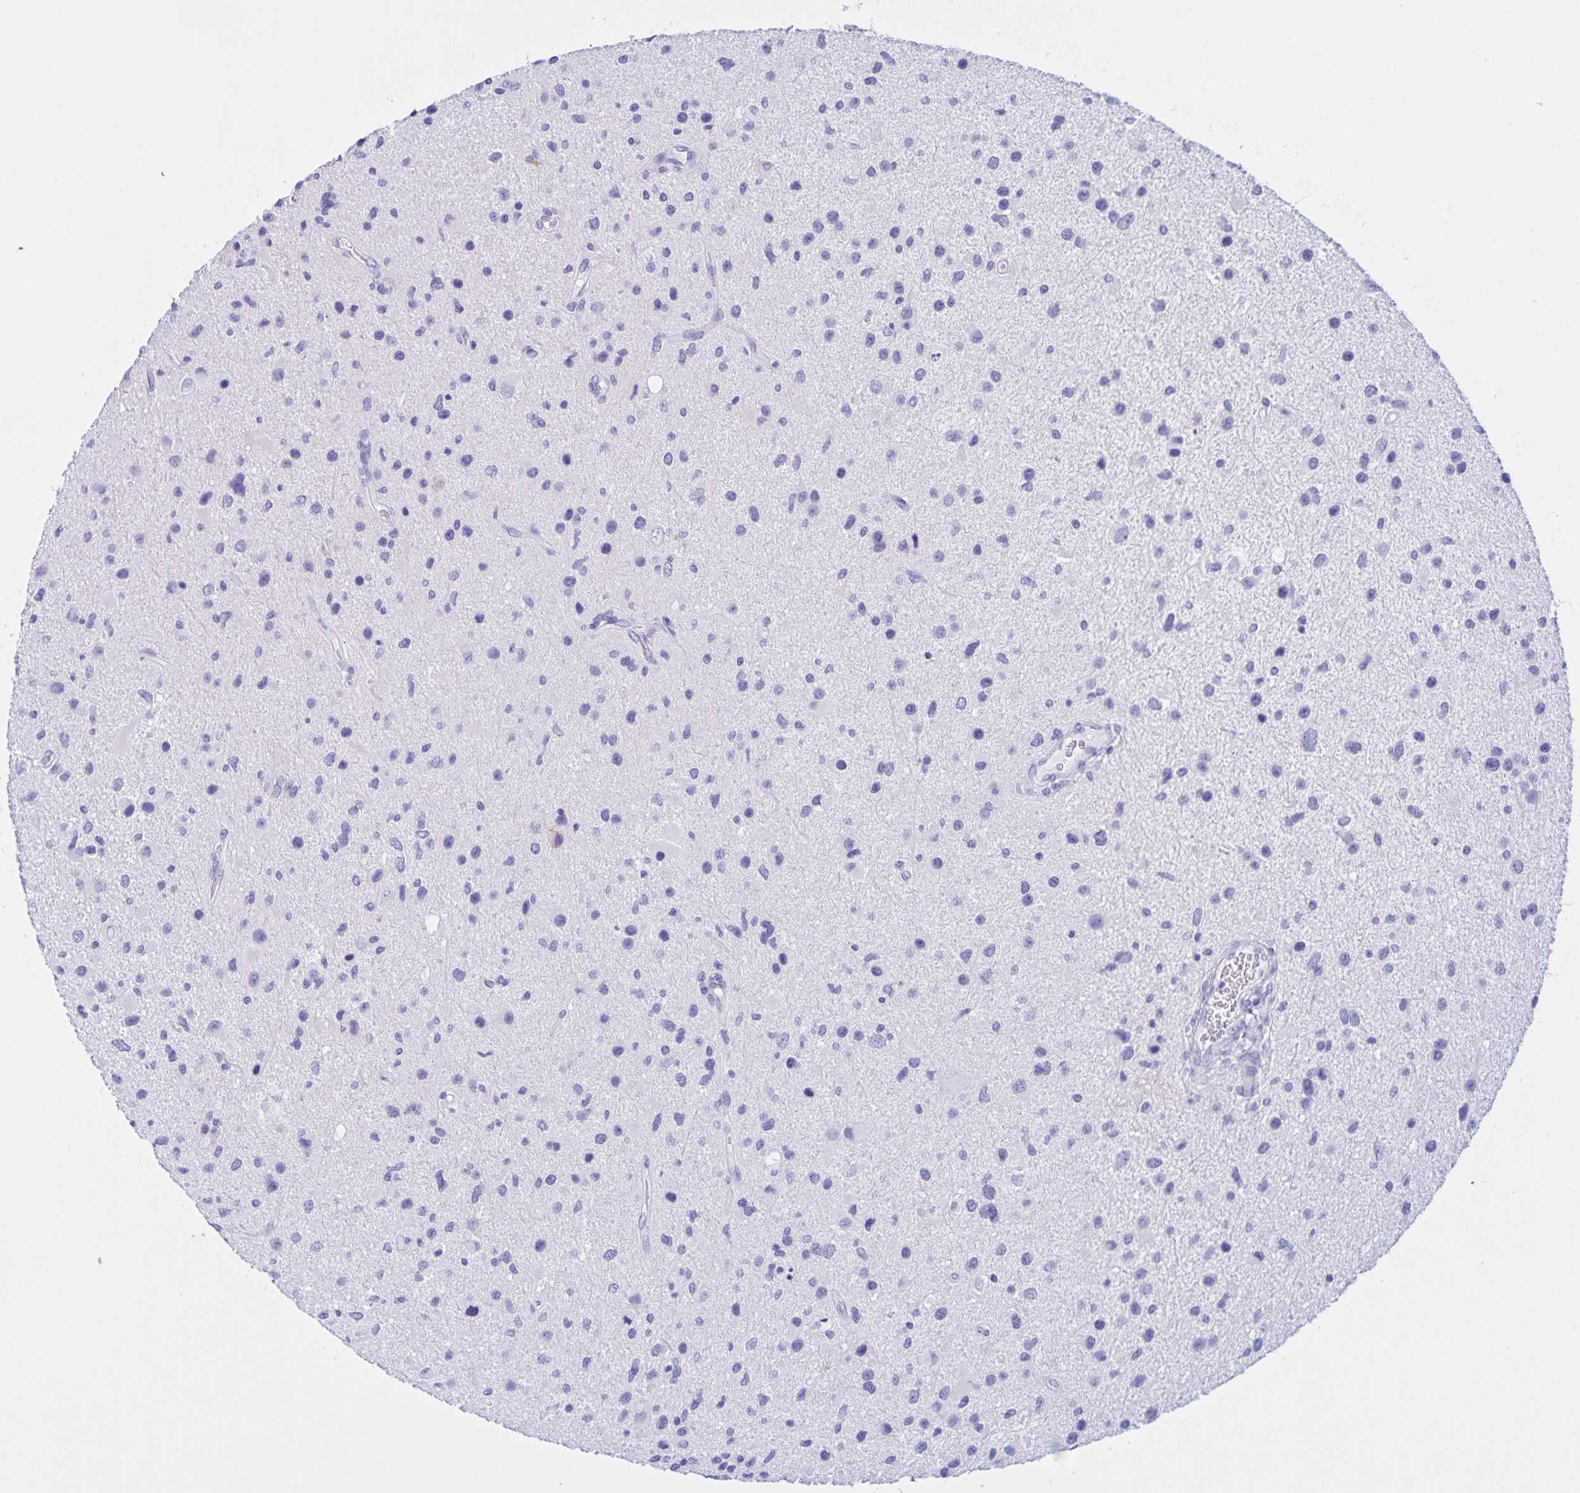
{"staining": {"intensity": "negative", "quantity": "none", "location": "none"}, "tissue": "glioma", "cell_type": "Tumor cells", "image_type": "cancer", "snomed": [{"axis": "morphology", "description": "Glioma, malignant, Low grade"}, {"axis": "topography", "description": "Brain"}], "caption": "Human malignant glioma (low-grade) stained for a protein using immunohistochemistry (IHC) reveals no expression in tumor cells.", "gene": "TGIF2LX", "patient": {"sex": "female", "age": 32}}